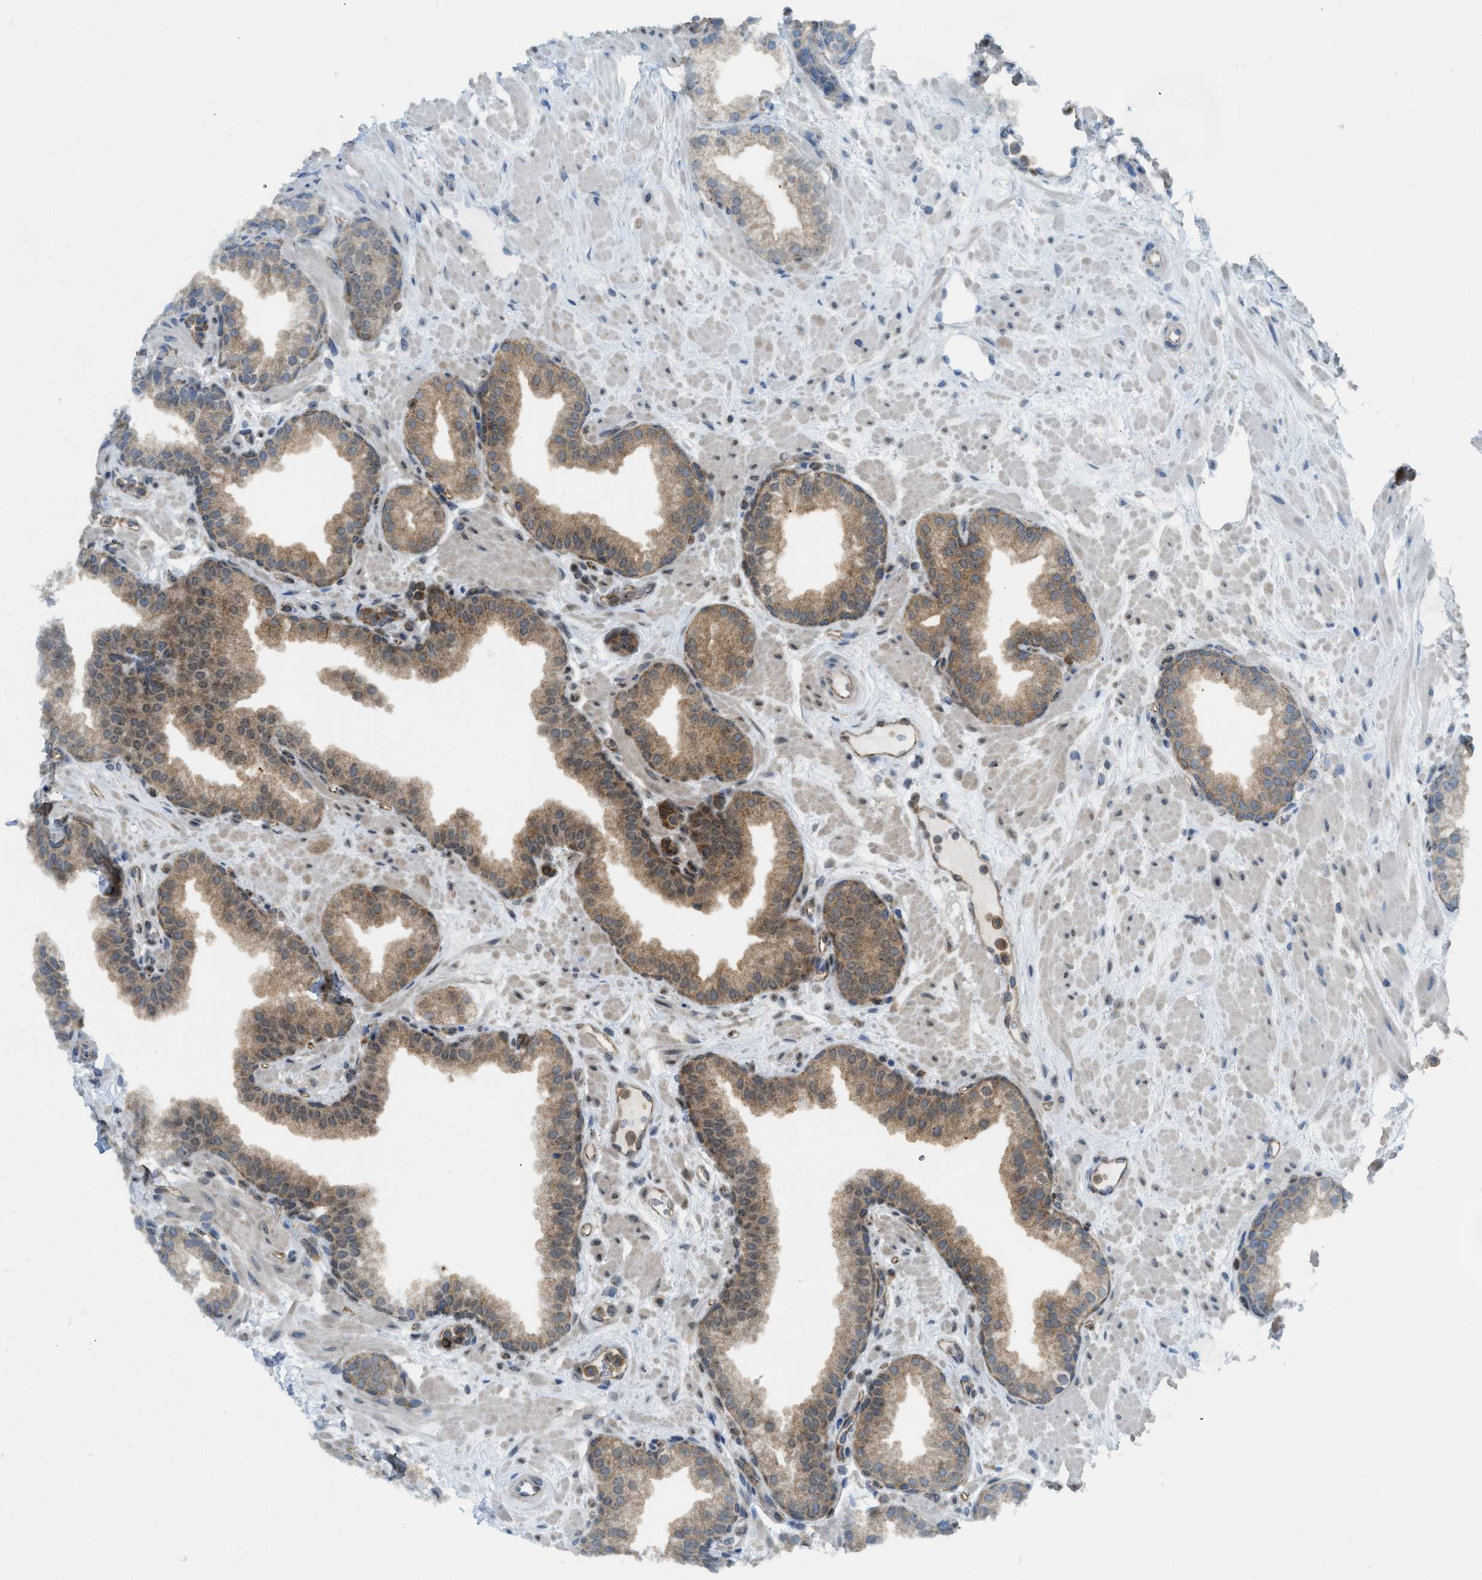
{"staining": {"intensity": "moderate", "quantity": ">75%", "location": "cytoplasmic/membranous,nuclear"}, "tissue": "prostate", "cell_type": "Glandular cells", "image_type": "normal", "snomed": [{"axis": "morphology", "description": "Normal tissue, NOS"}, {"axis": "morphology", "description": "Urothelial carcinoma, Low grade"}, {"axis": "topography", "description": "Urinary bladder"}, {"axis": "topography", "description": "Prostate"}], "caption": "A brown stain shows moderate cytoplasmic/membranous,nuclear positivity of a protein in glandular cells of benign human prostate.", "gene": "E2F1", "patient": {"sex": "male", "age": 60}}